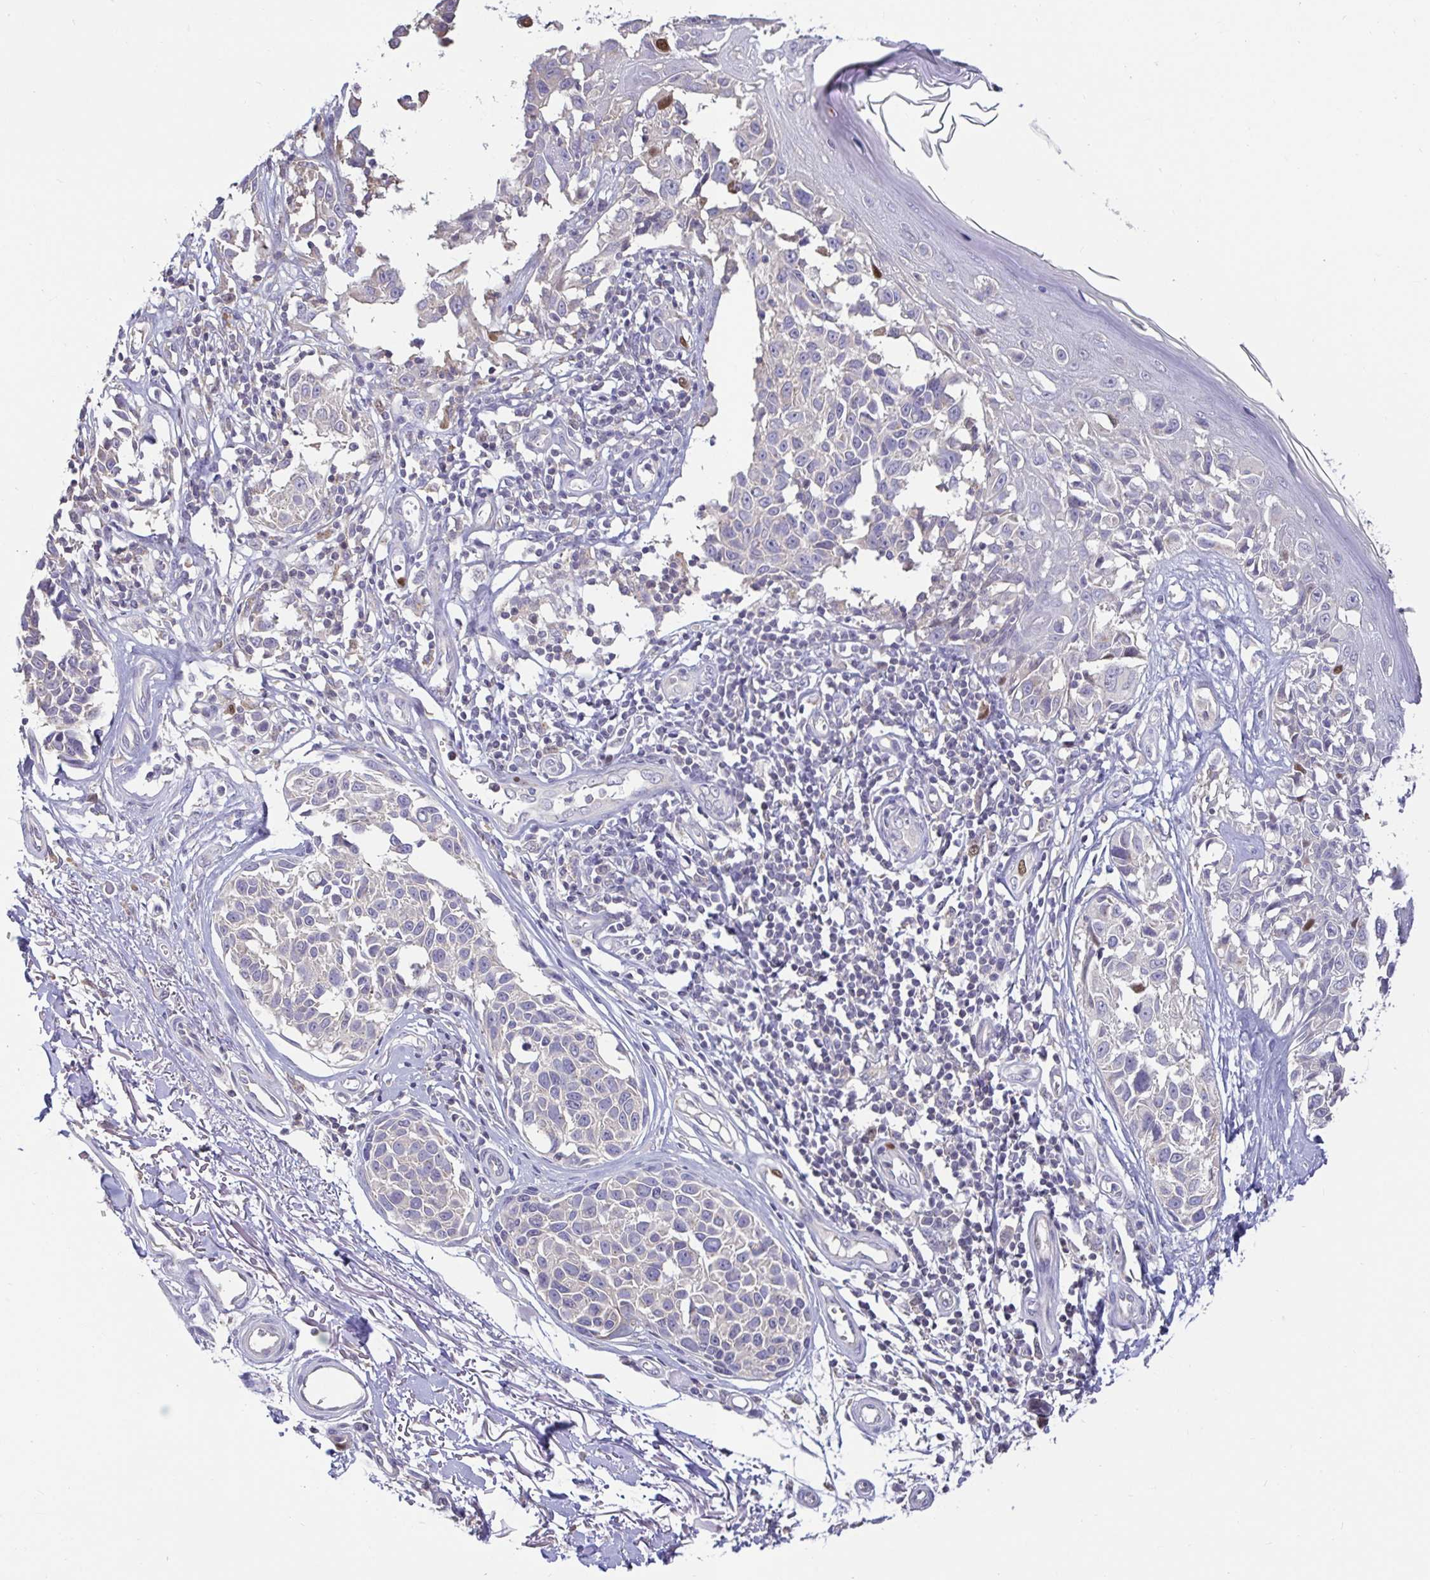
{"staining": {"intensity": "moderate", "quantity": "<25%", "location": "nuclear"}, "tissue": "melanoma", "cell_type": "Tumor cells", "image_type": "cancer", "snomed": [{"axis": "morphology", "description": "Malignant melanoma, NOS"}, {"axis": "topography", "description": "Skin"}], "caption": "There is low levels of moderate nuclear staining in tumor cells of malignant melanoma, as demonstrated by immunohistochemical staining (brown color).", "gene": "ANLN", "patient": {"sex": "male", "age": 73}}